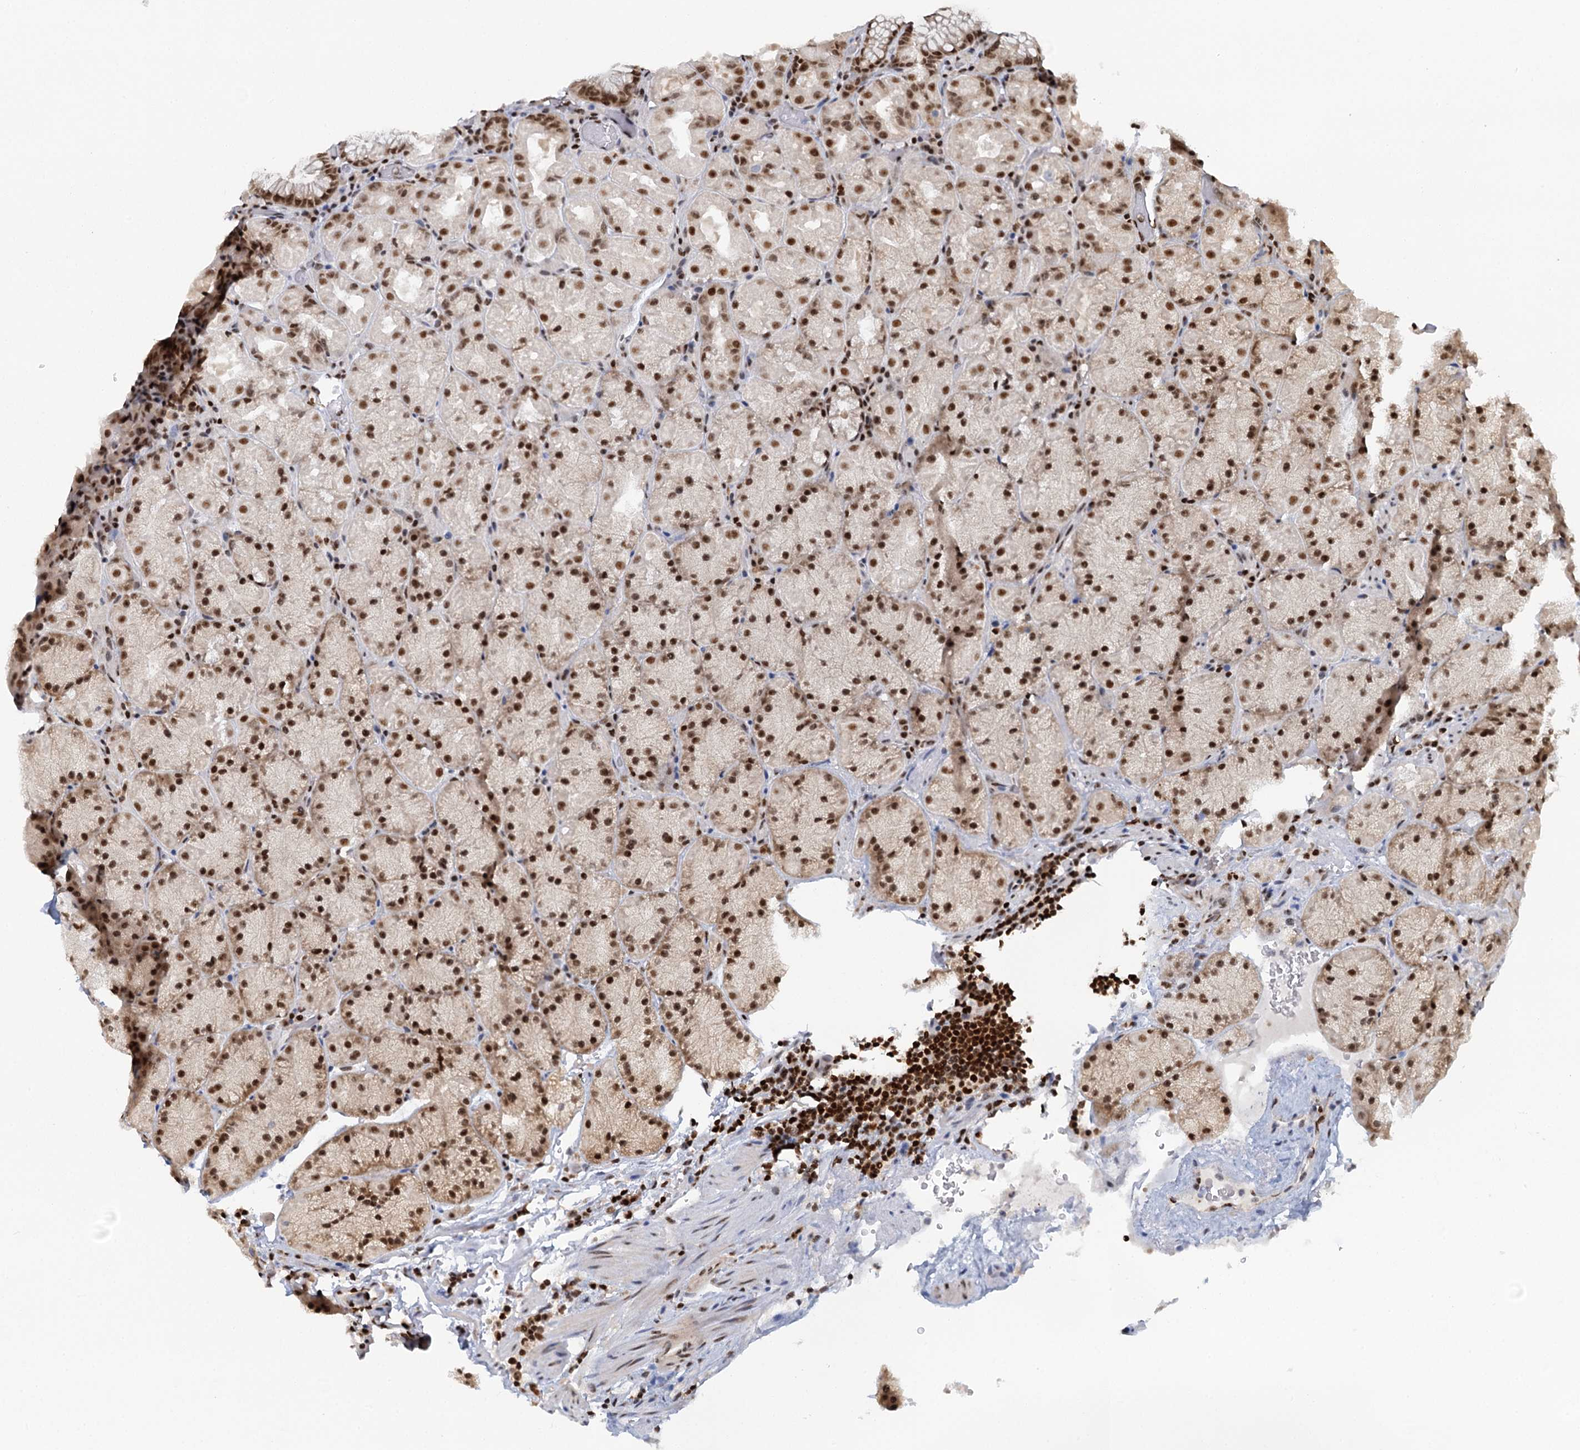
{"staining": {"intensity": "strong", "quantity": ">75%", "location": "nuclear"}, "tissue": "stomach", "cell_type": "Glandular cells", "image_type": "normal", "snomed": [{"axis": "morphology", "description": "Normal tissue, NOS"}, {"axis": "topography", "description": "Stomach, upper"}, {"axis": "topography", "description": "Stomach, lower"}], "caption": "Stomach stained for a protein (brown) reveals strong nuclear positive staining in about >75% of glandular cells.", "gene": "GPATCH11", "patient": {"sex": "male", "age": 80}}